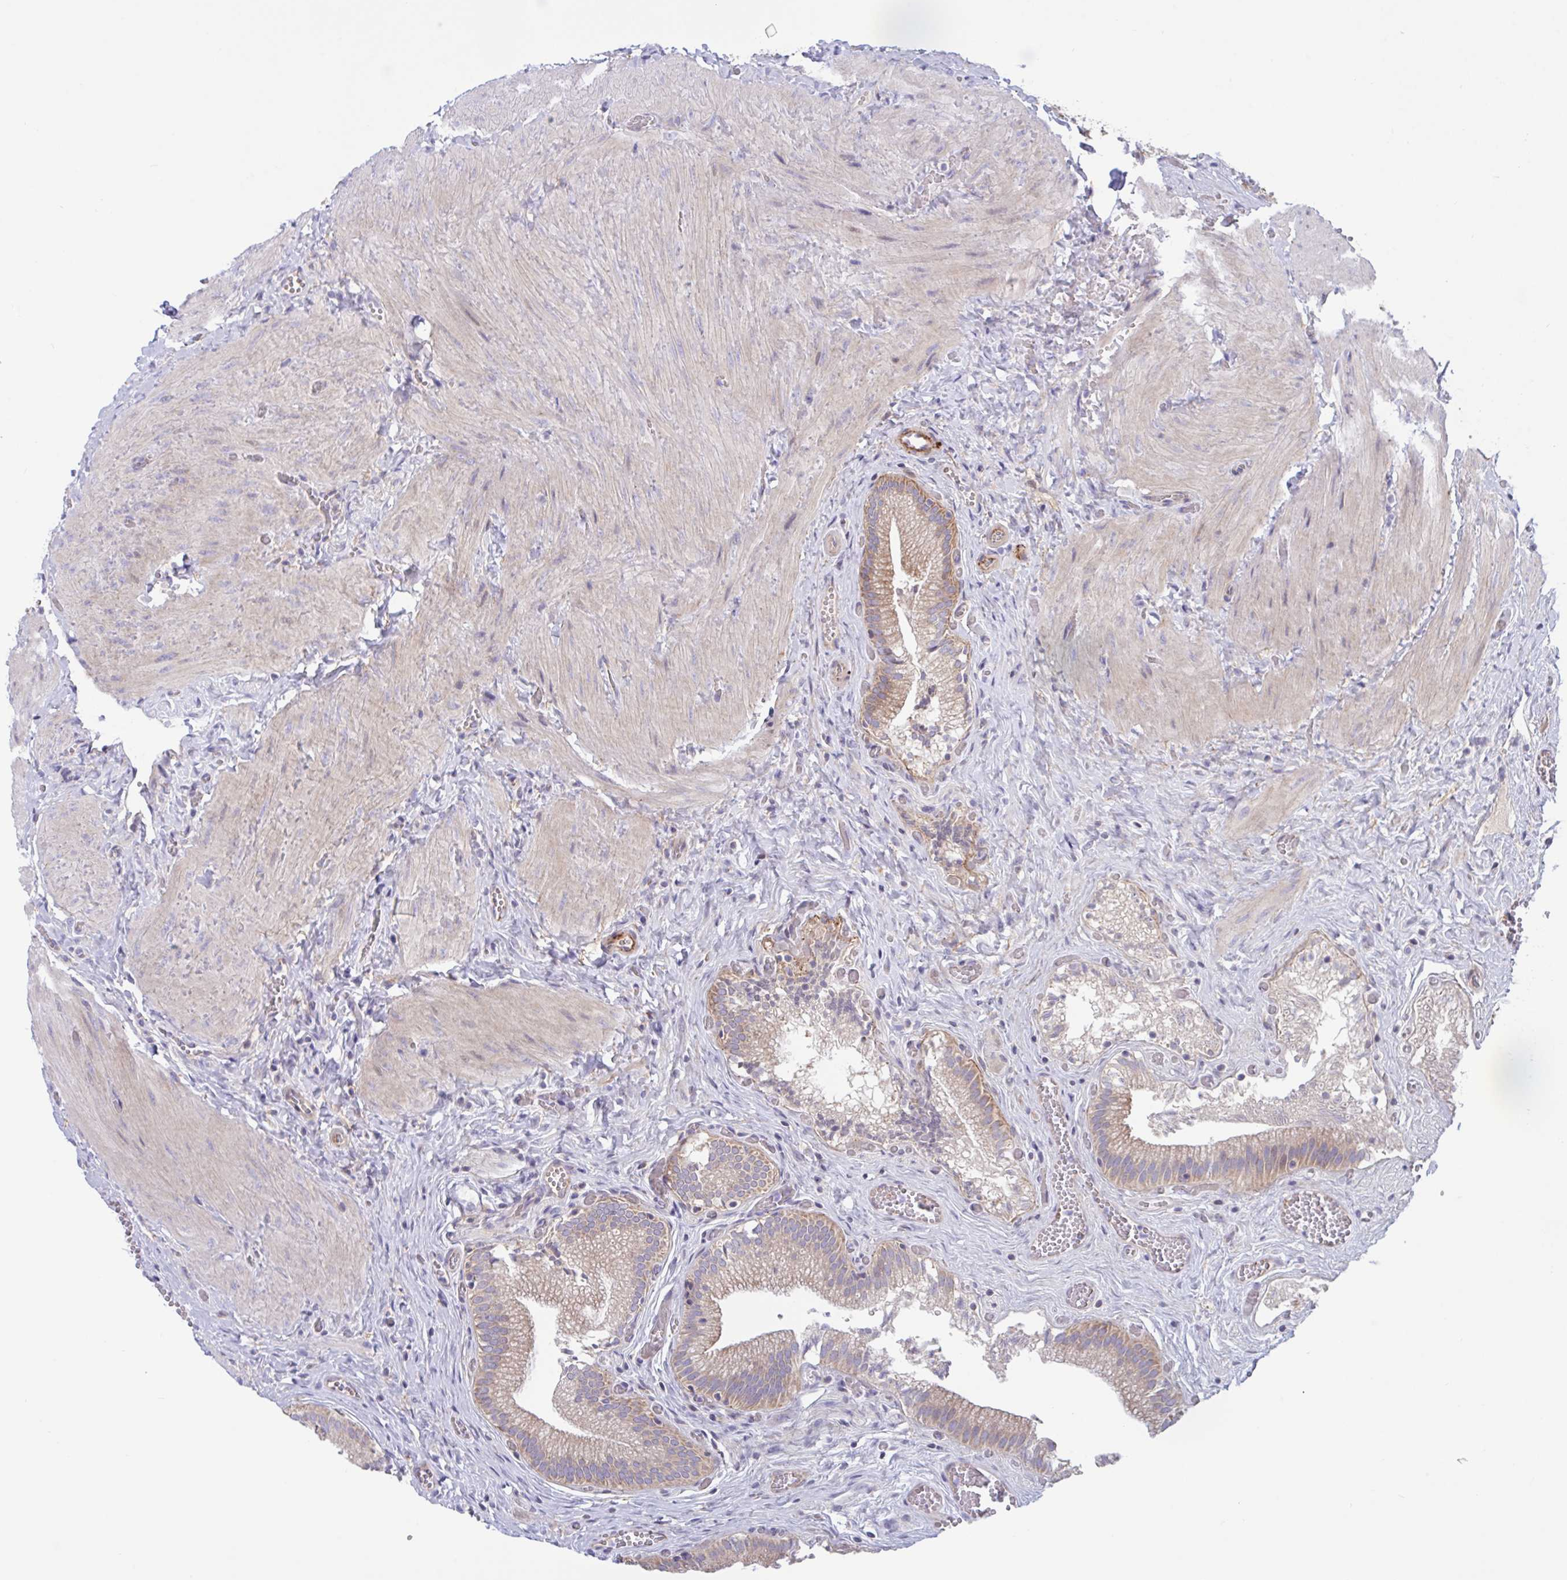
{"staining": {"intensity": "weak", "quantity": "25%-75%", "location": "cytoplasmic/membranous"}, "tissue": "gallbladder", "cell_type": "Glandular cells", "image_type": "normal", "snomed": [{"axis": "morphology", "description": "Normal tissue, NOS"}, {"axis": "topography", "description": "Gallbladder"}], "caption": "About 25%-75% of glandular cells in normal human gallbladder exhibit weak cytoplasmic/membranous protein positivity as visualized by brown immunohistochemical staining.", "gene": "IL37", "patient": {"sex": "male", "age": 17}}